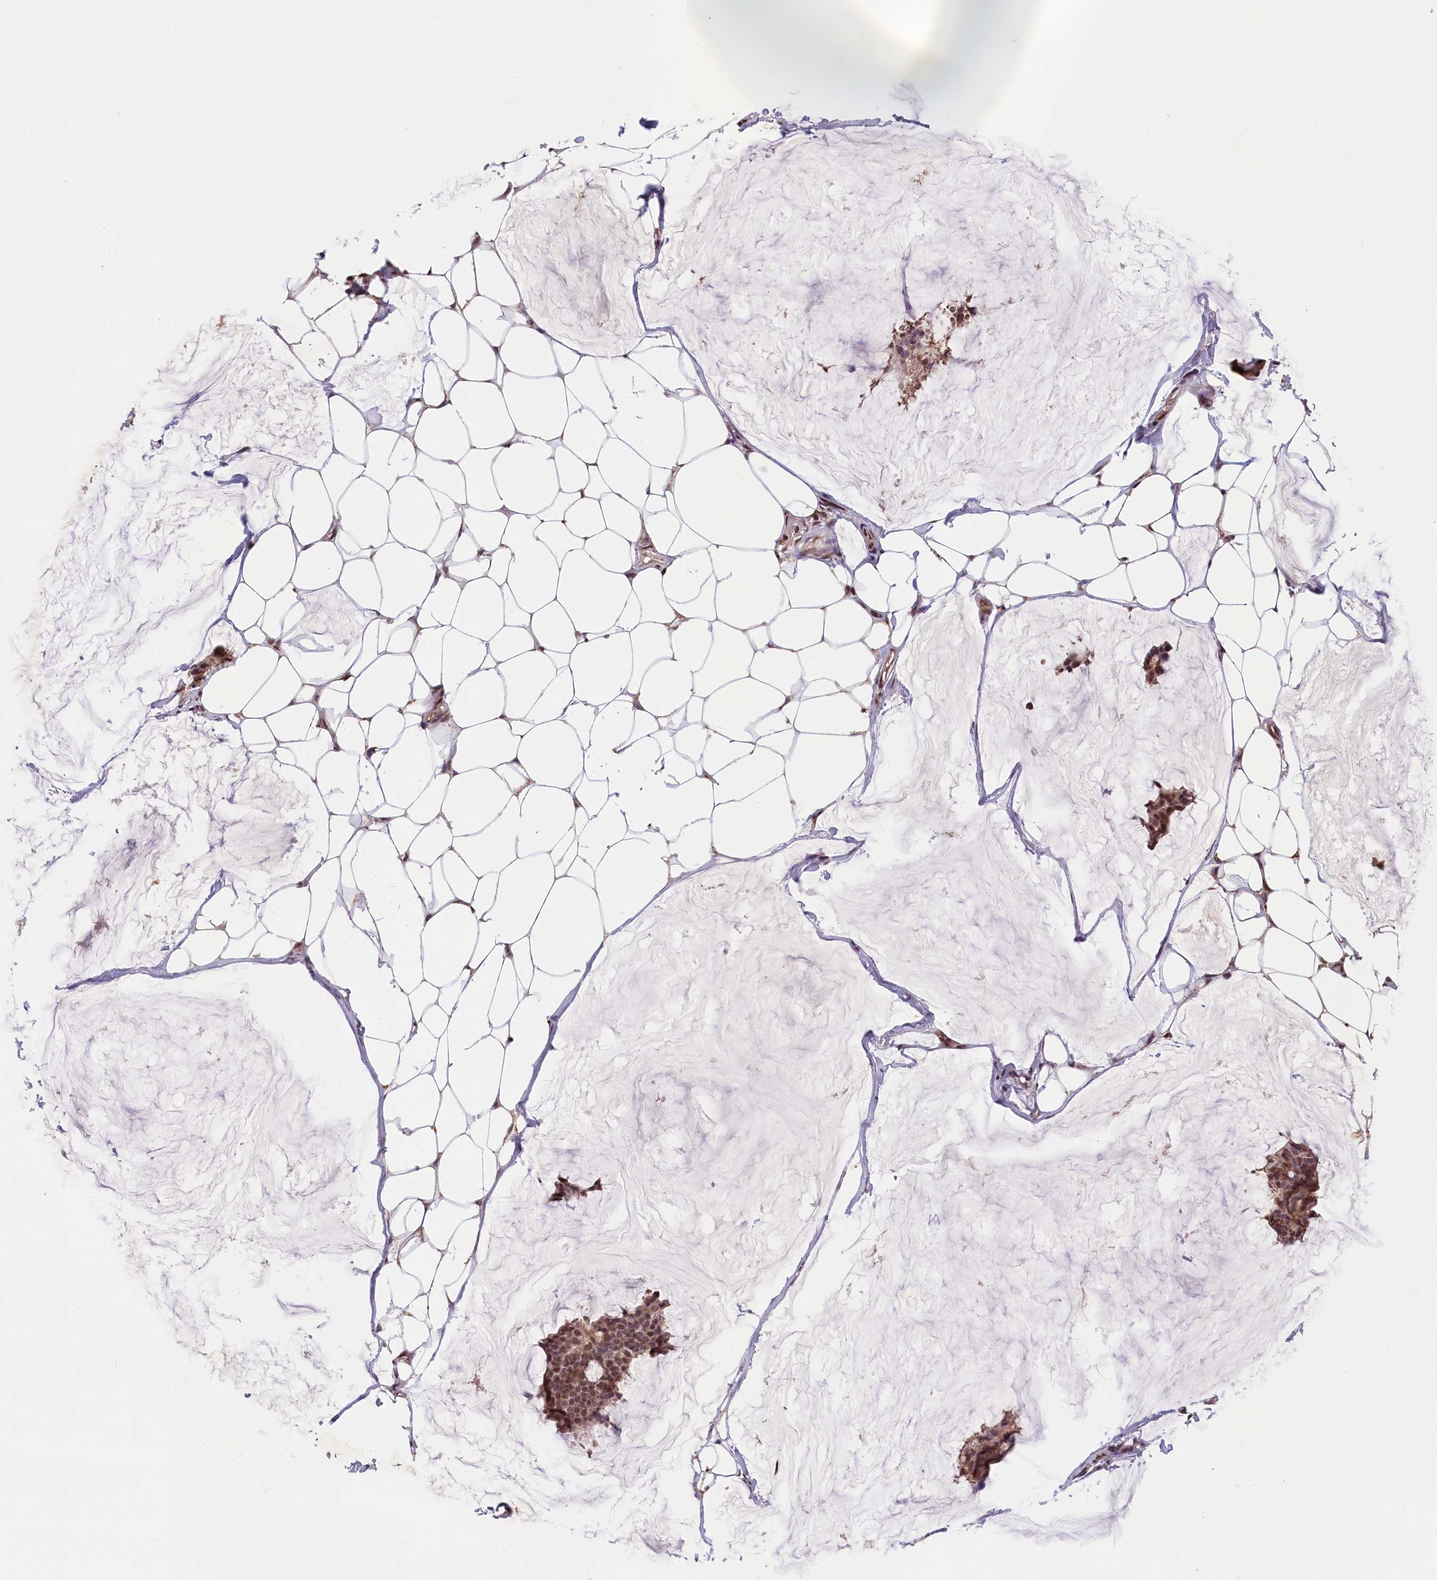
{"staining": {"intensity": "moderate", "quantity": ">75%", "location": "nuclear"}, "tissue": "breast cancer", "cell_type": "Tumor cells", "image_type": "cancer", "snomed": [{"axis": "morphology", "description": "Duct carcinoma"}, {"axis": "topography", "description": "Breast"}], "caption": "A brown stain shows moderate nuclear expression of a protein in breast cancer (invasive ductal carcinoma) tumor cells.", "gene": "KCNK6", "patient": {"sex": "female", "age": 93}}